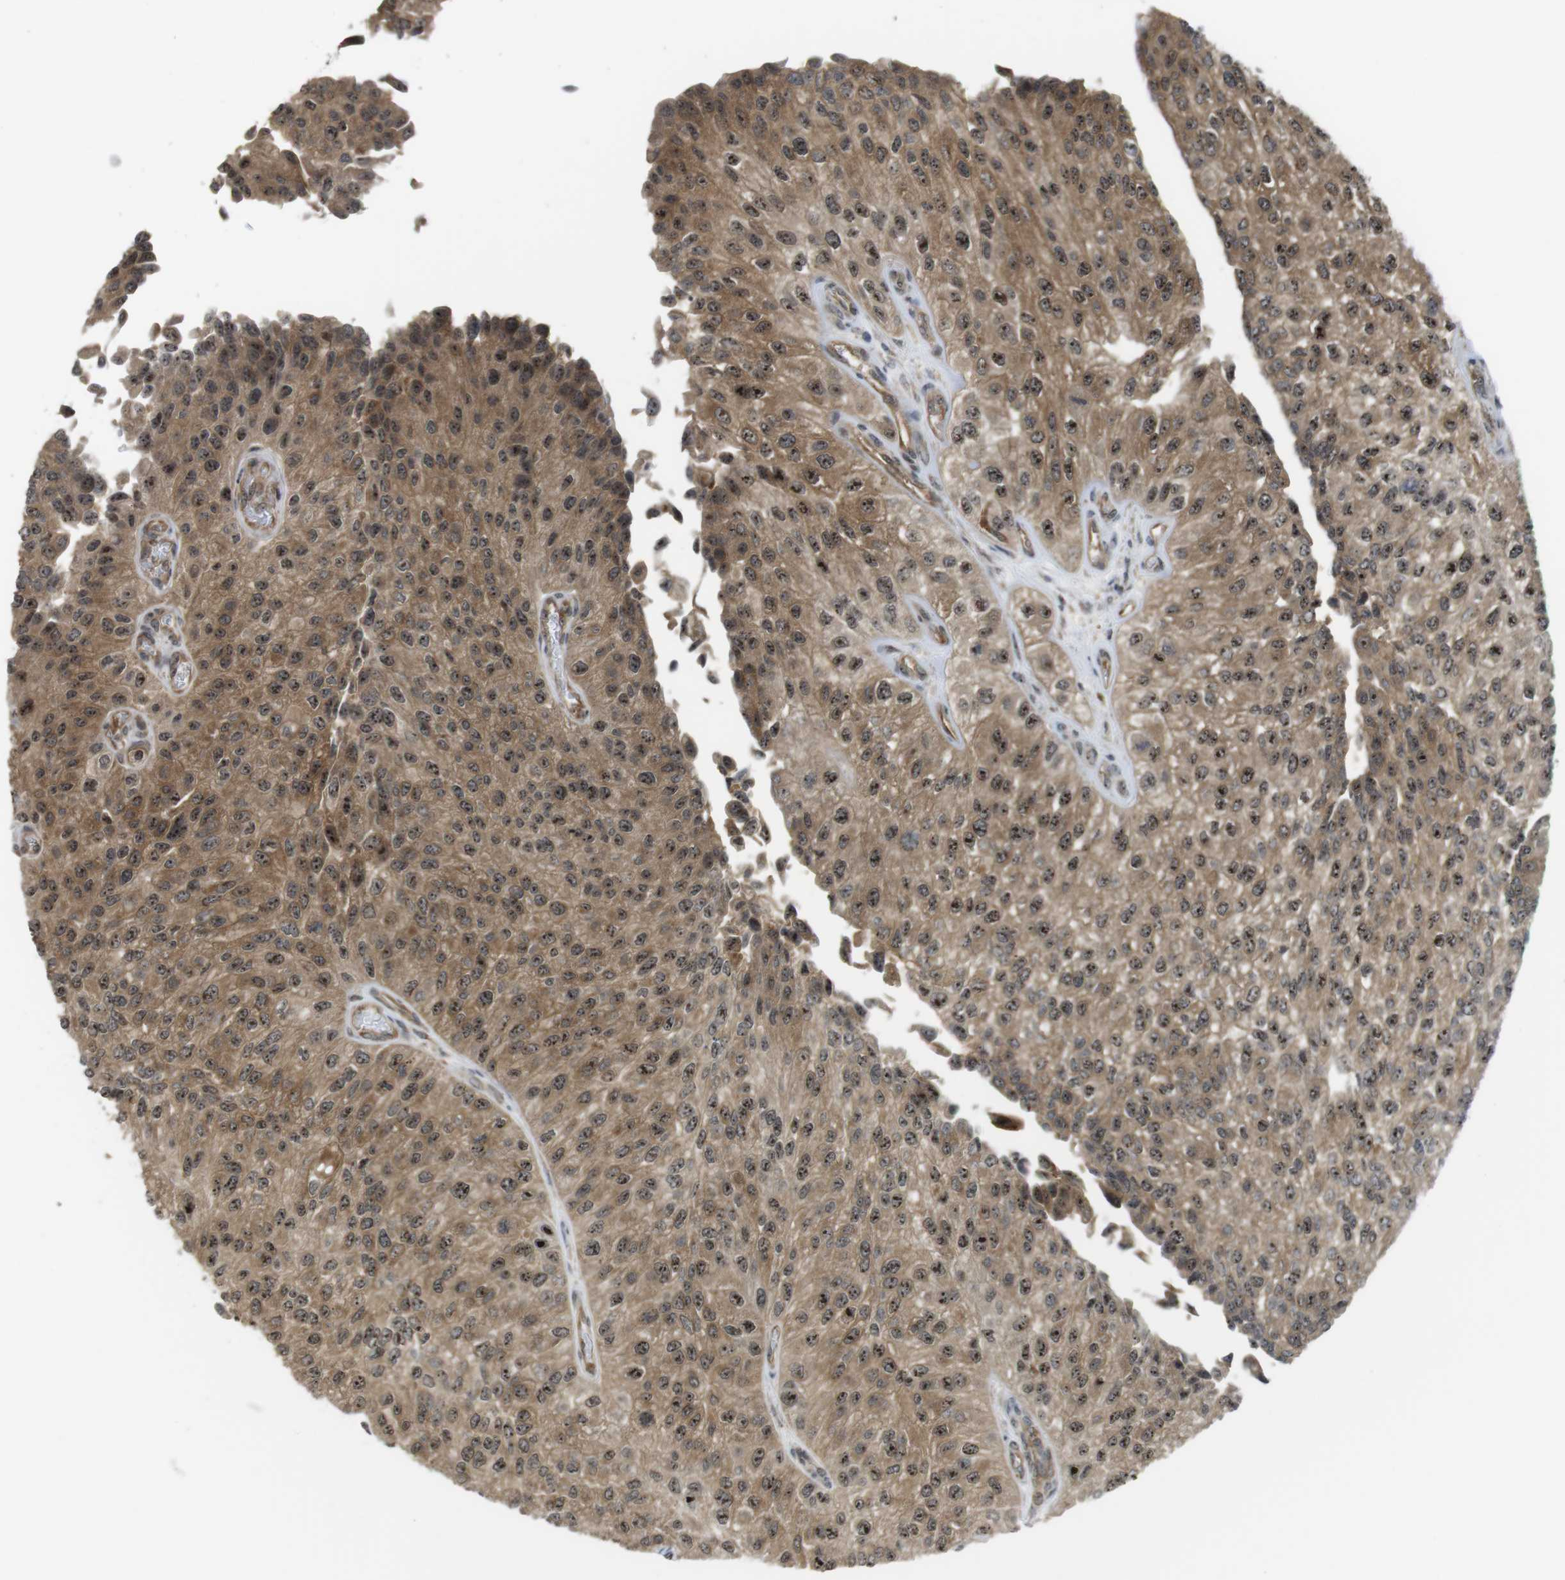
{"staining": {"intensity": "moderate", "quantity": ">75%", "location": "cytoplasmic/membranous,nuclear"}, "tissue": "urothelial cancer", "cell_type": "Tumor cells", "image_type": "cancer", "snomed": [{"axis": "morphology", "description": "Urothelial carcinoma, High grade"}, {"axis": "topography", "description": "Kidney"}, {"axis": "topography", "description": "Urinary bladder"}], "caption": "IHC (DAB (3,3'-diaminobenzidine)) staining of human urothelial cancer exhibits moderate cytoplasmic/membranous and nuclear protein staining in approximately >75% of tumor cells.", "gene": "CC2D1A", "patient": {"sex": "male", "age": 77}}